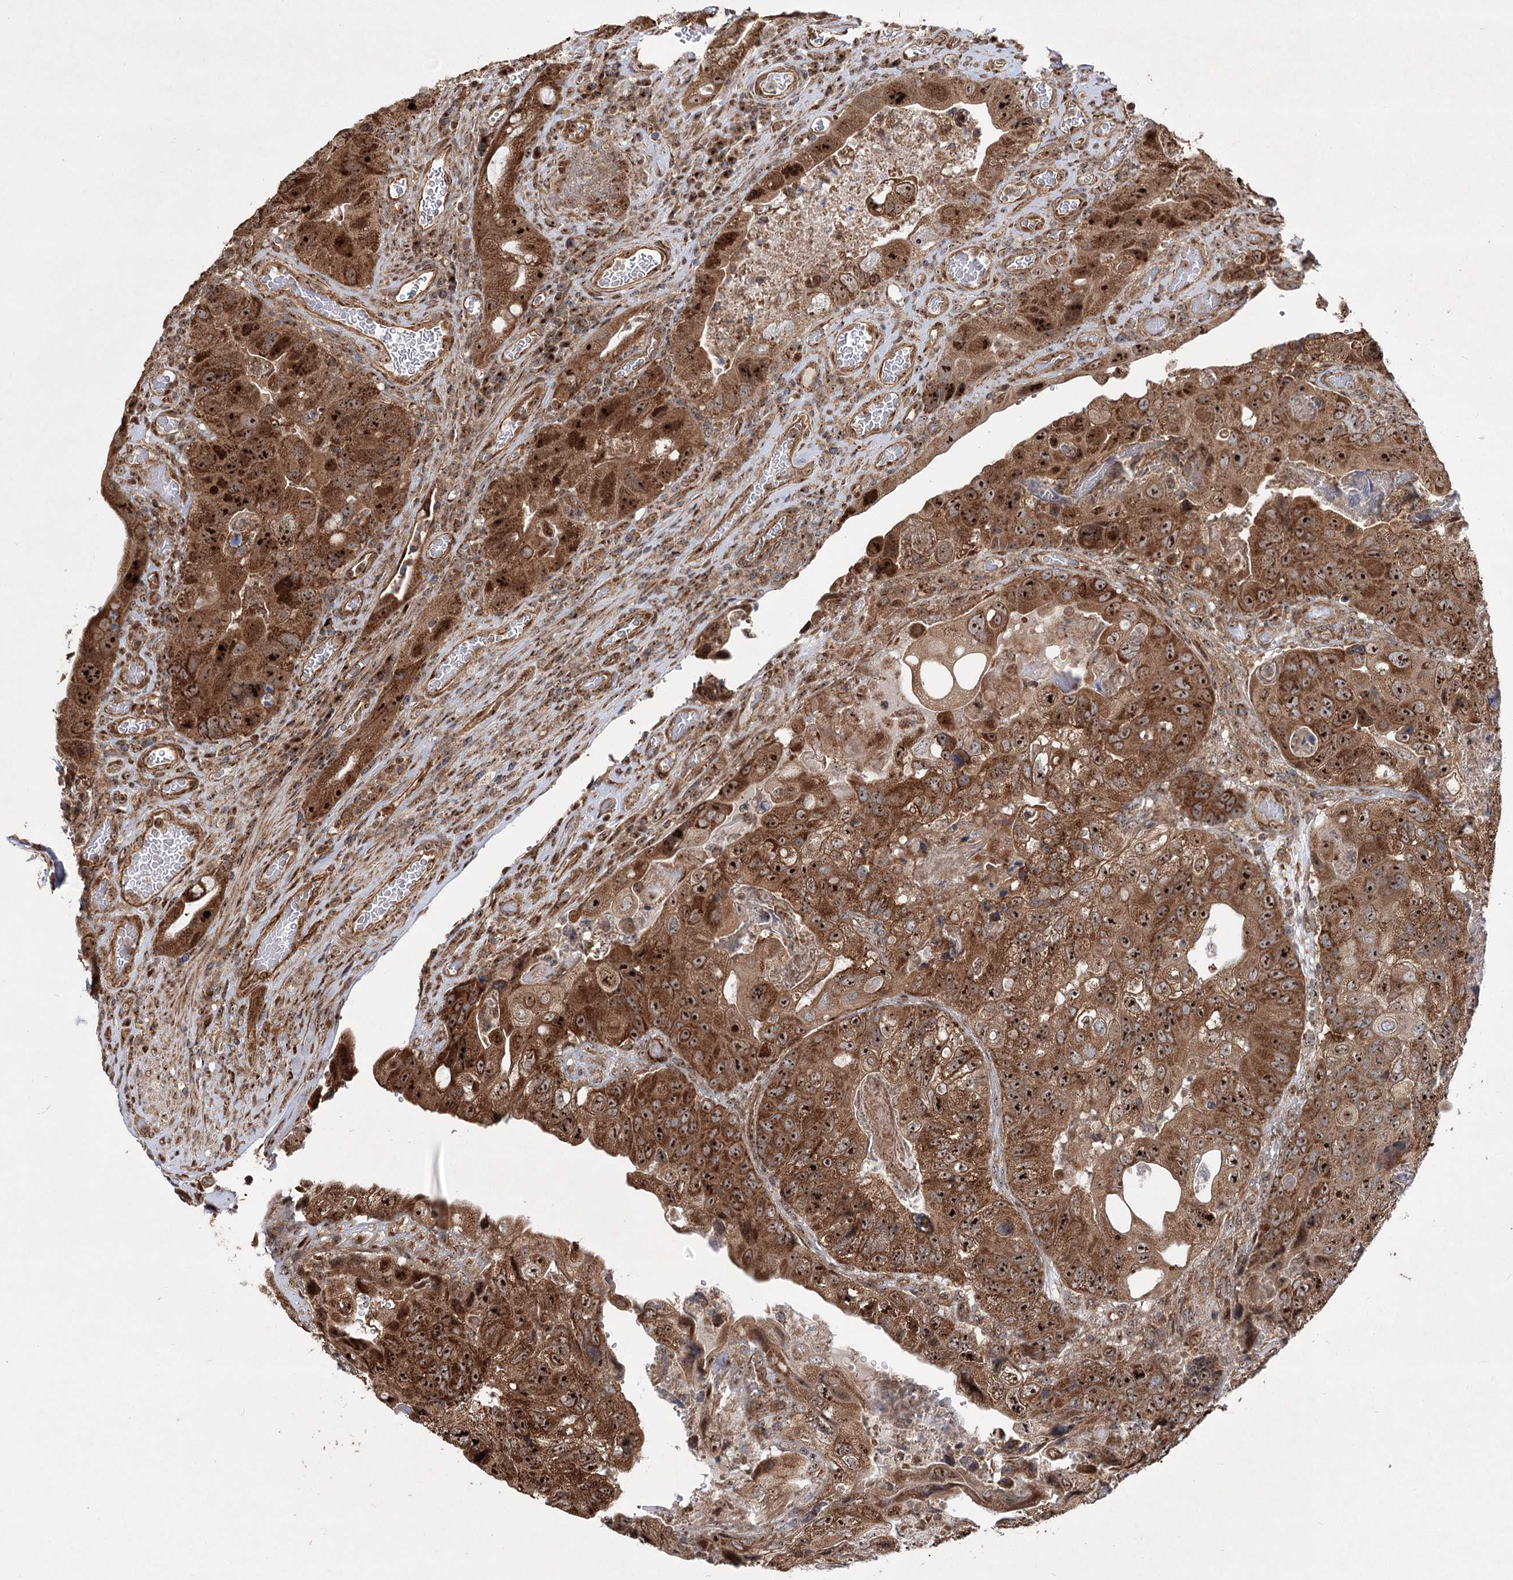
{"staining": {"intensity": "strong", "quantity": ">75%", "location": "cytoplasmic/membranous,nuclear"}, "tissue": "colorectal cancer", "cell_type": "Tumor cells", "image_type": "cancer", "snomed": [{"axis": "morphology", "description": "Adenocarcinoma, NOS"}, {"axis": "topography", "description": "Rectum"}], "caption": "Strong cytoplasmic/membranous and nuclear protein staining is appreciated in about >75% of tumor cells in colorectal cancer (adenocarcinoma).", "gene": "SERINC5", "patient": {"sex": "male", "age": 63}}